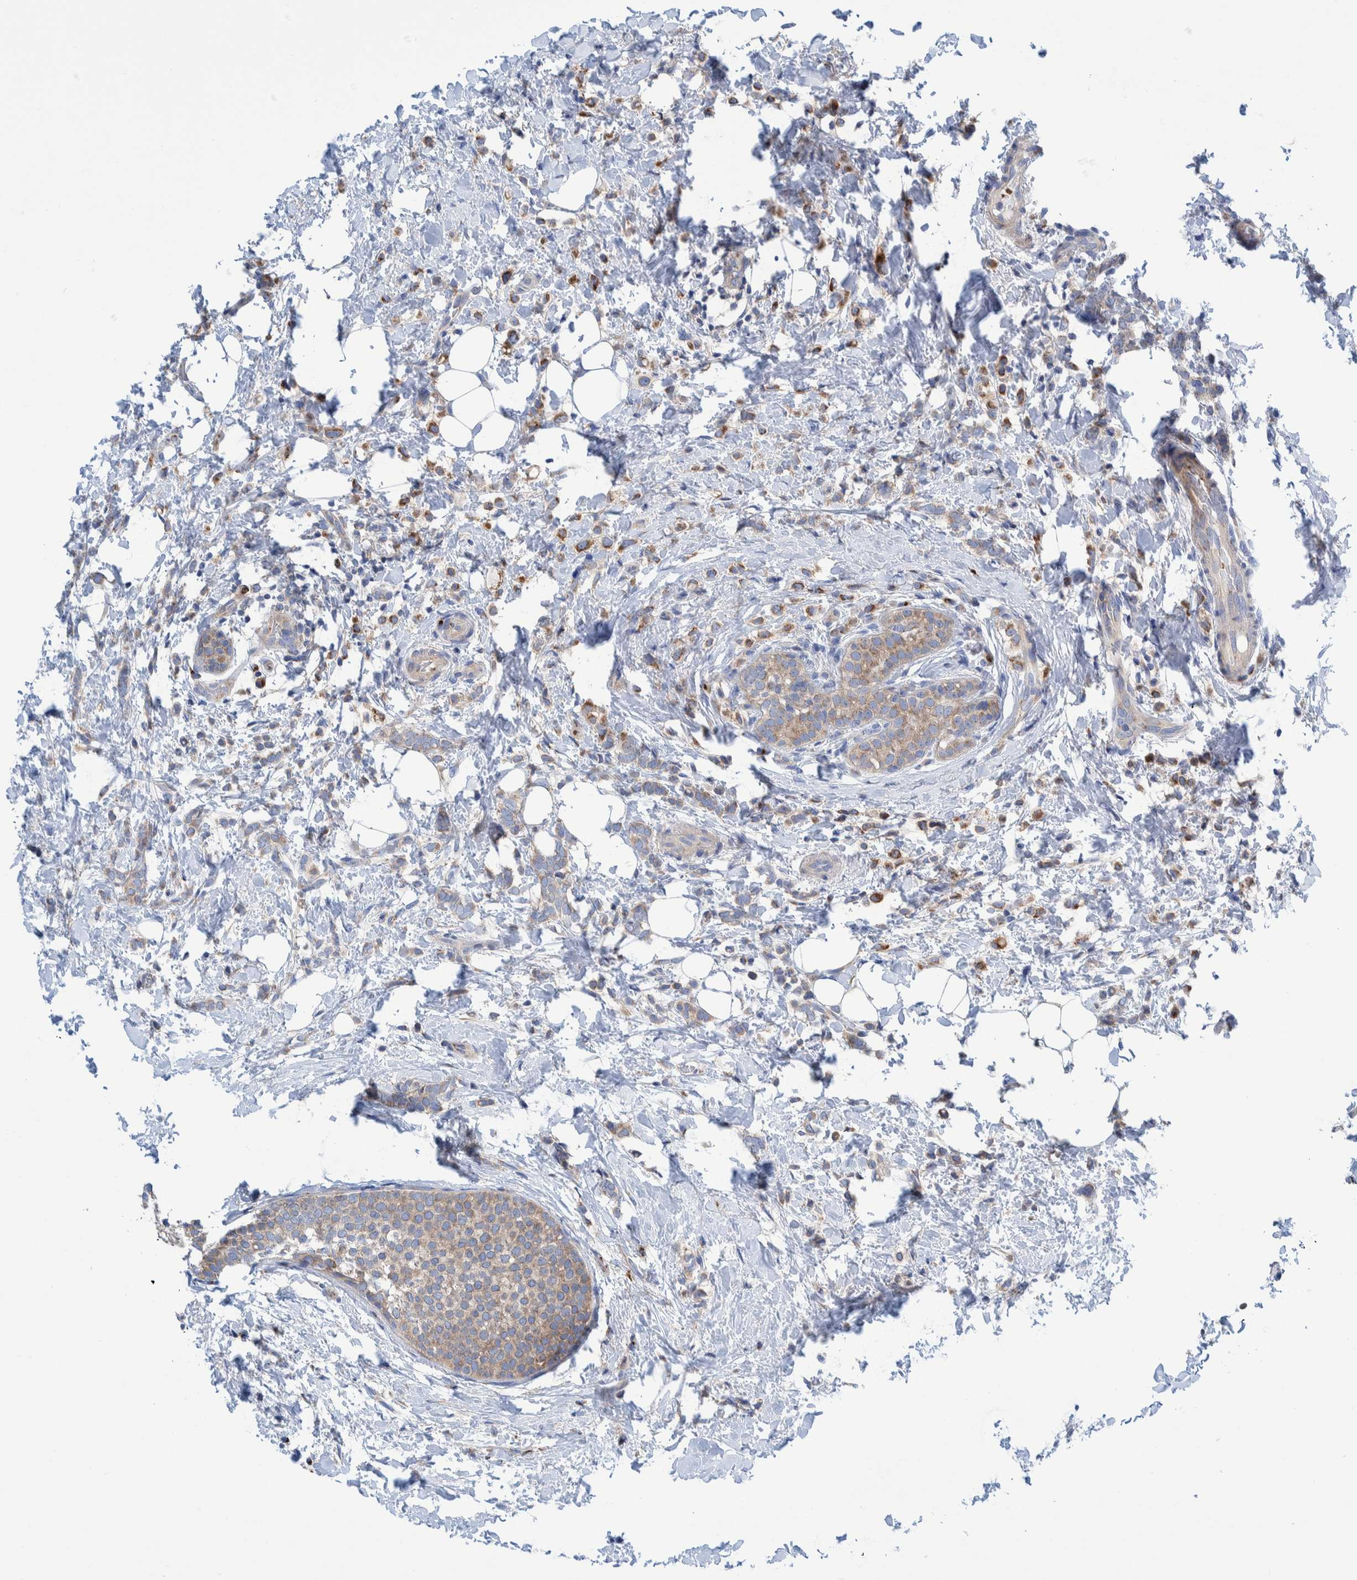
{"staining": {"intensity": "weak", "quantity": ">75%", "location": "cytoplasmic/membranous"}, "tissue": "breast cancer", "cell_type": "Tumor cells", "image_type": "cancer", "snomed": [{"axis": "morphology", "description": "Lobular carcinoma"}, {"axis": "topography", "description": "Breast"}], "caption": "Immunohistochemical staining of breast cancer shows low levels of weak cytoplasmic/membranous protein positivity in about >75% of tumor cells.", "gene": "TRIM58", "patient": {"sex": "female", "age": 50}}